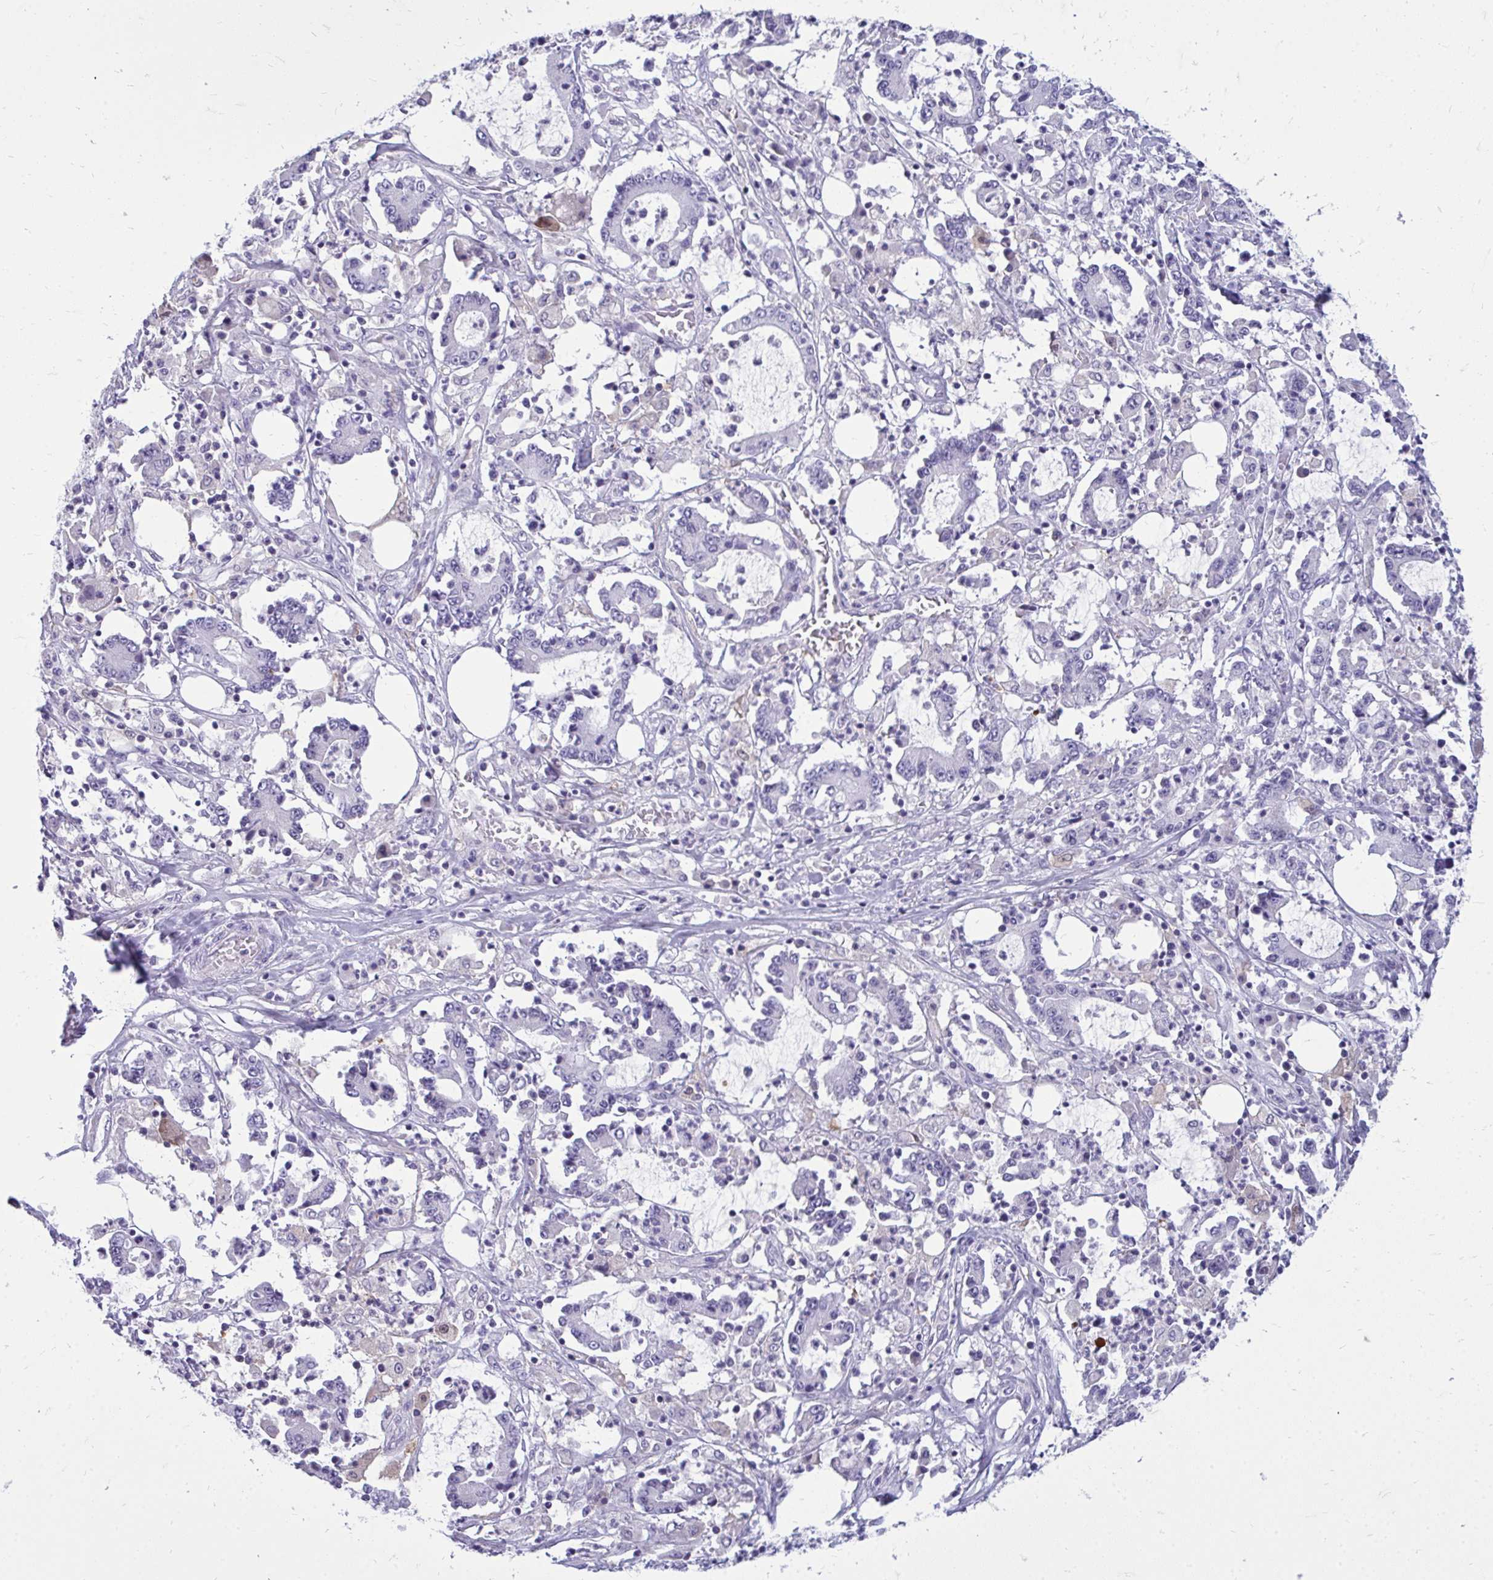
{"staining": {"intensity": "negative", "quantity": "none", "location": "none"}, "tissue": "stomach cancer", "cell_type": "Tumor cells", "image_type": "cancer", "snomed": [{"axis": "morphology", "description": "Adenocarcinoma, NOS"}, {"axis": "topography", "description": "Stomach, upper"}], "caption": "The histopathology image reveals no staining of tumor cells in stomach cancer (adenocarcinoma).", "gene": "FABP3", "patient": {"sex": "male", "age": 68}}